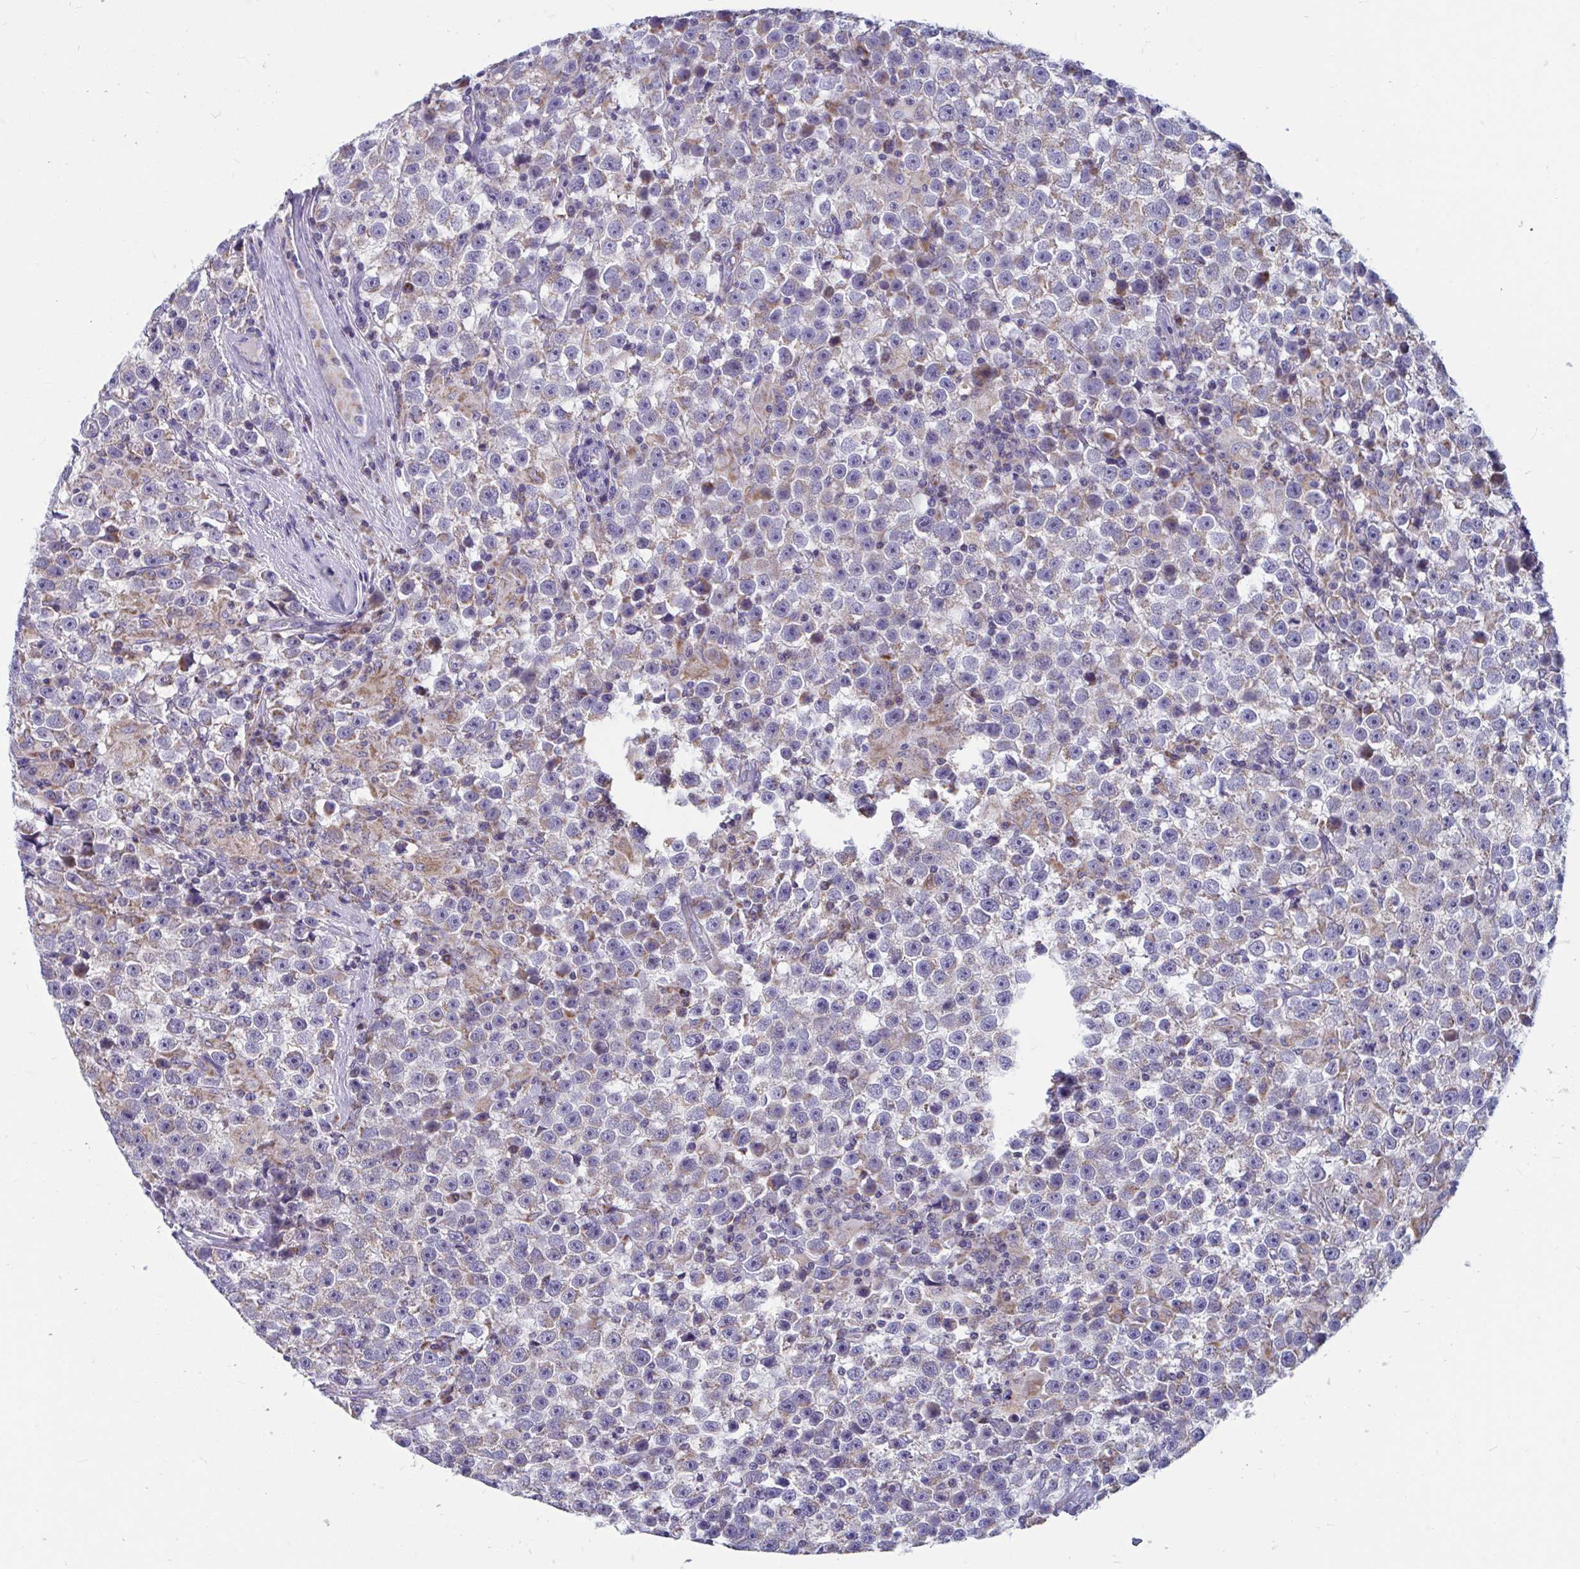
{"staining": {"intensity": "weak", "quantity": "25%-75%", "location": "cytoplasmic/membranous"}, "tissue": "testis cancer", "cell_type": "Tumor cells", "image_type": "cancer", "snomed": [{"axis": "morphology", "description": "Seminoma, NOS"}, {"axis": "topography", "description": "Testis"}], "caption": "Brown immunohistochemical staining in testis cancer (seminoma) reveals weak cytoplasmic/membranous staining in about 25%-75% of tumor cells.", "gene": "OR13A1", "patient": {"sex": "male", "age": 31}}